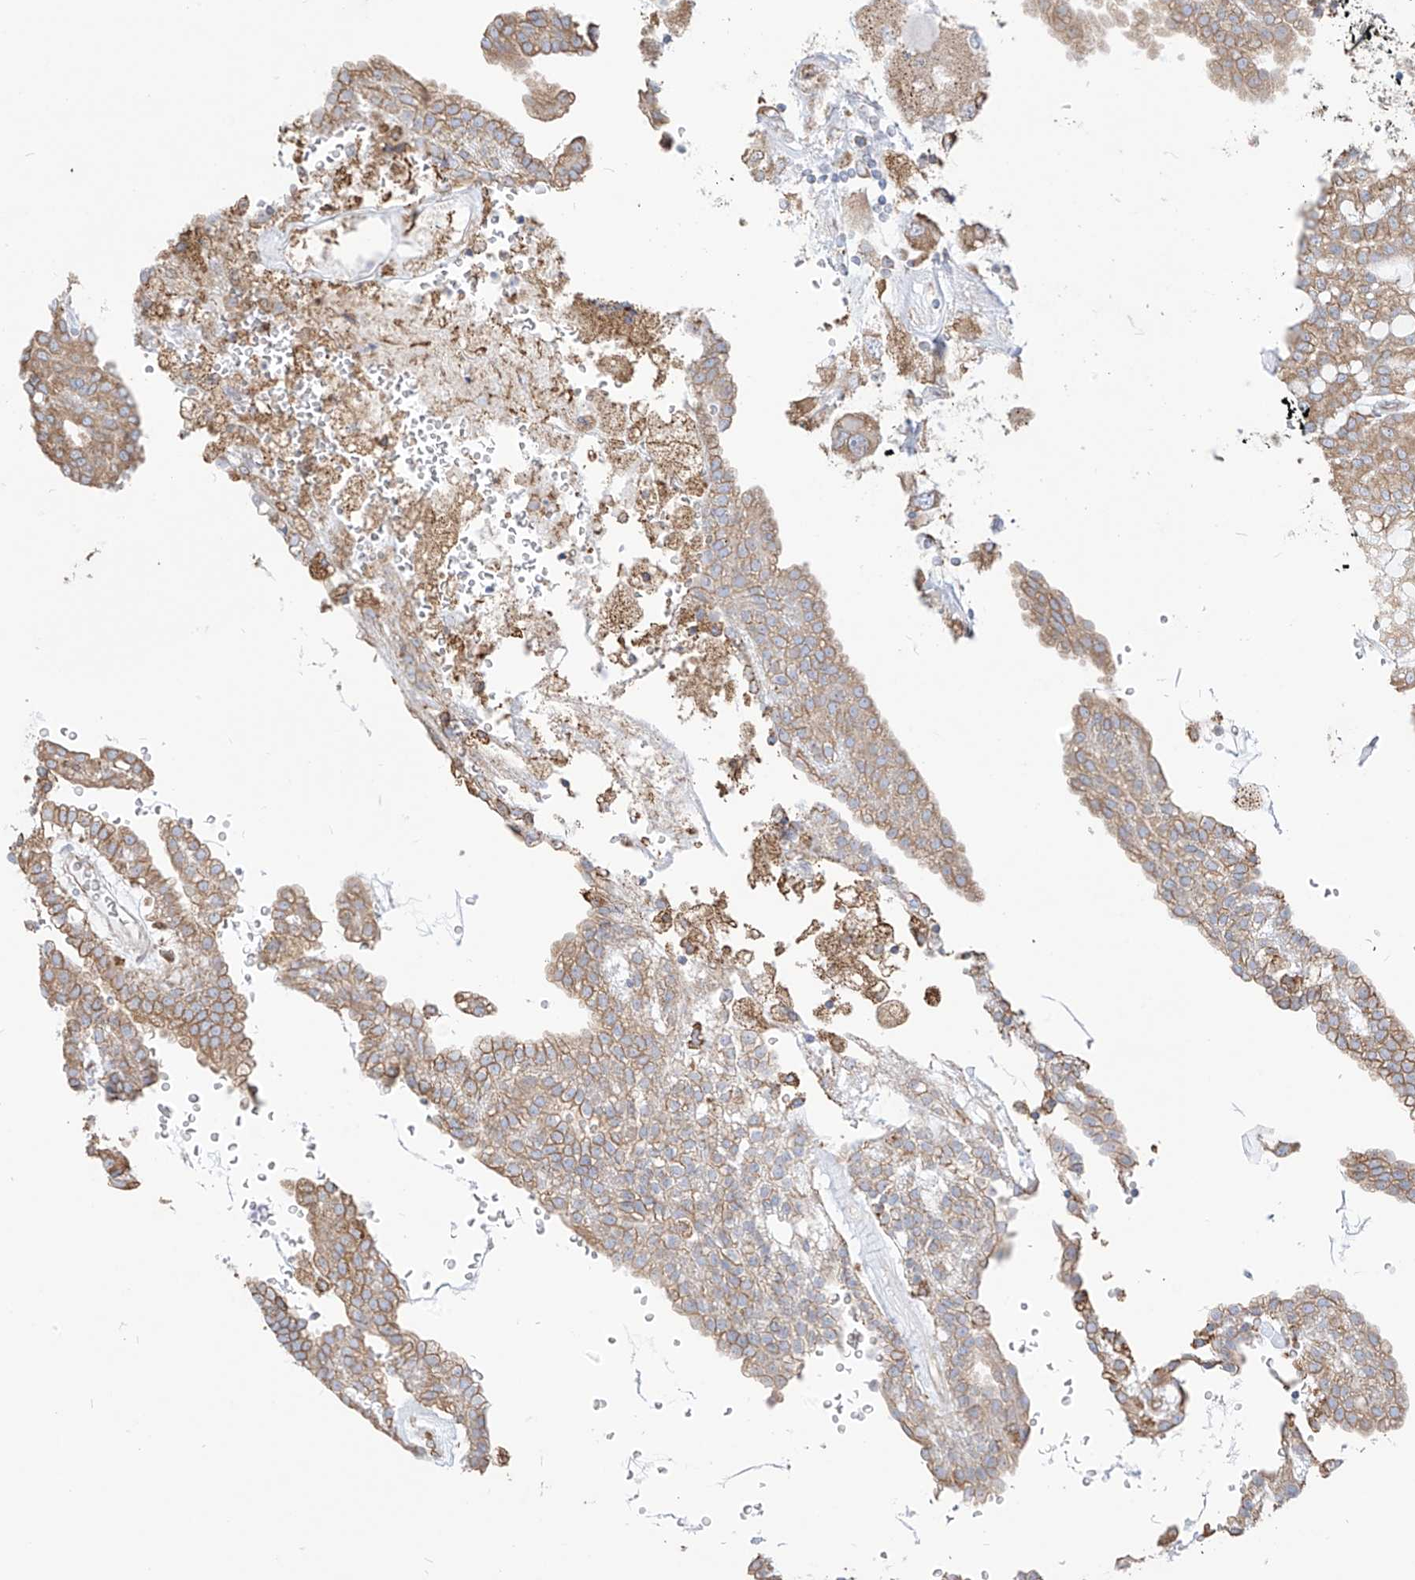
{"staining": {"intensity": "moderate", "quantity": ">75%", "location": "cytoplasmic/membranous"}, "tissue": "renal cancer", "cell_type": "Tumor cells", "image_type": "cancer", "snomed": [{"axis": "morphology", "description": "Adenocarcinoma, NOS"}, {"axis": "topography", "description": "Kidney"}], "caption": "Protein expression analysis of human adenocarcinoma (renal) reveals moderate cytoplasmic/membranous staining in about >75% of tumor cells.", "gene": "PDIA6", "patient": {"sex": "male", "age": 63}}